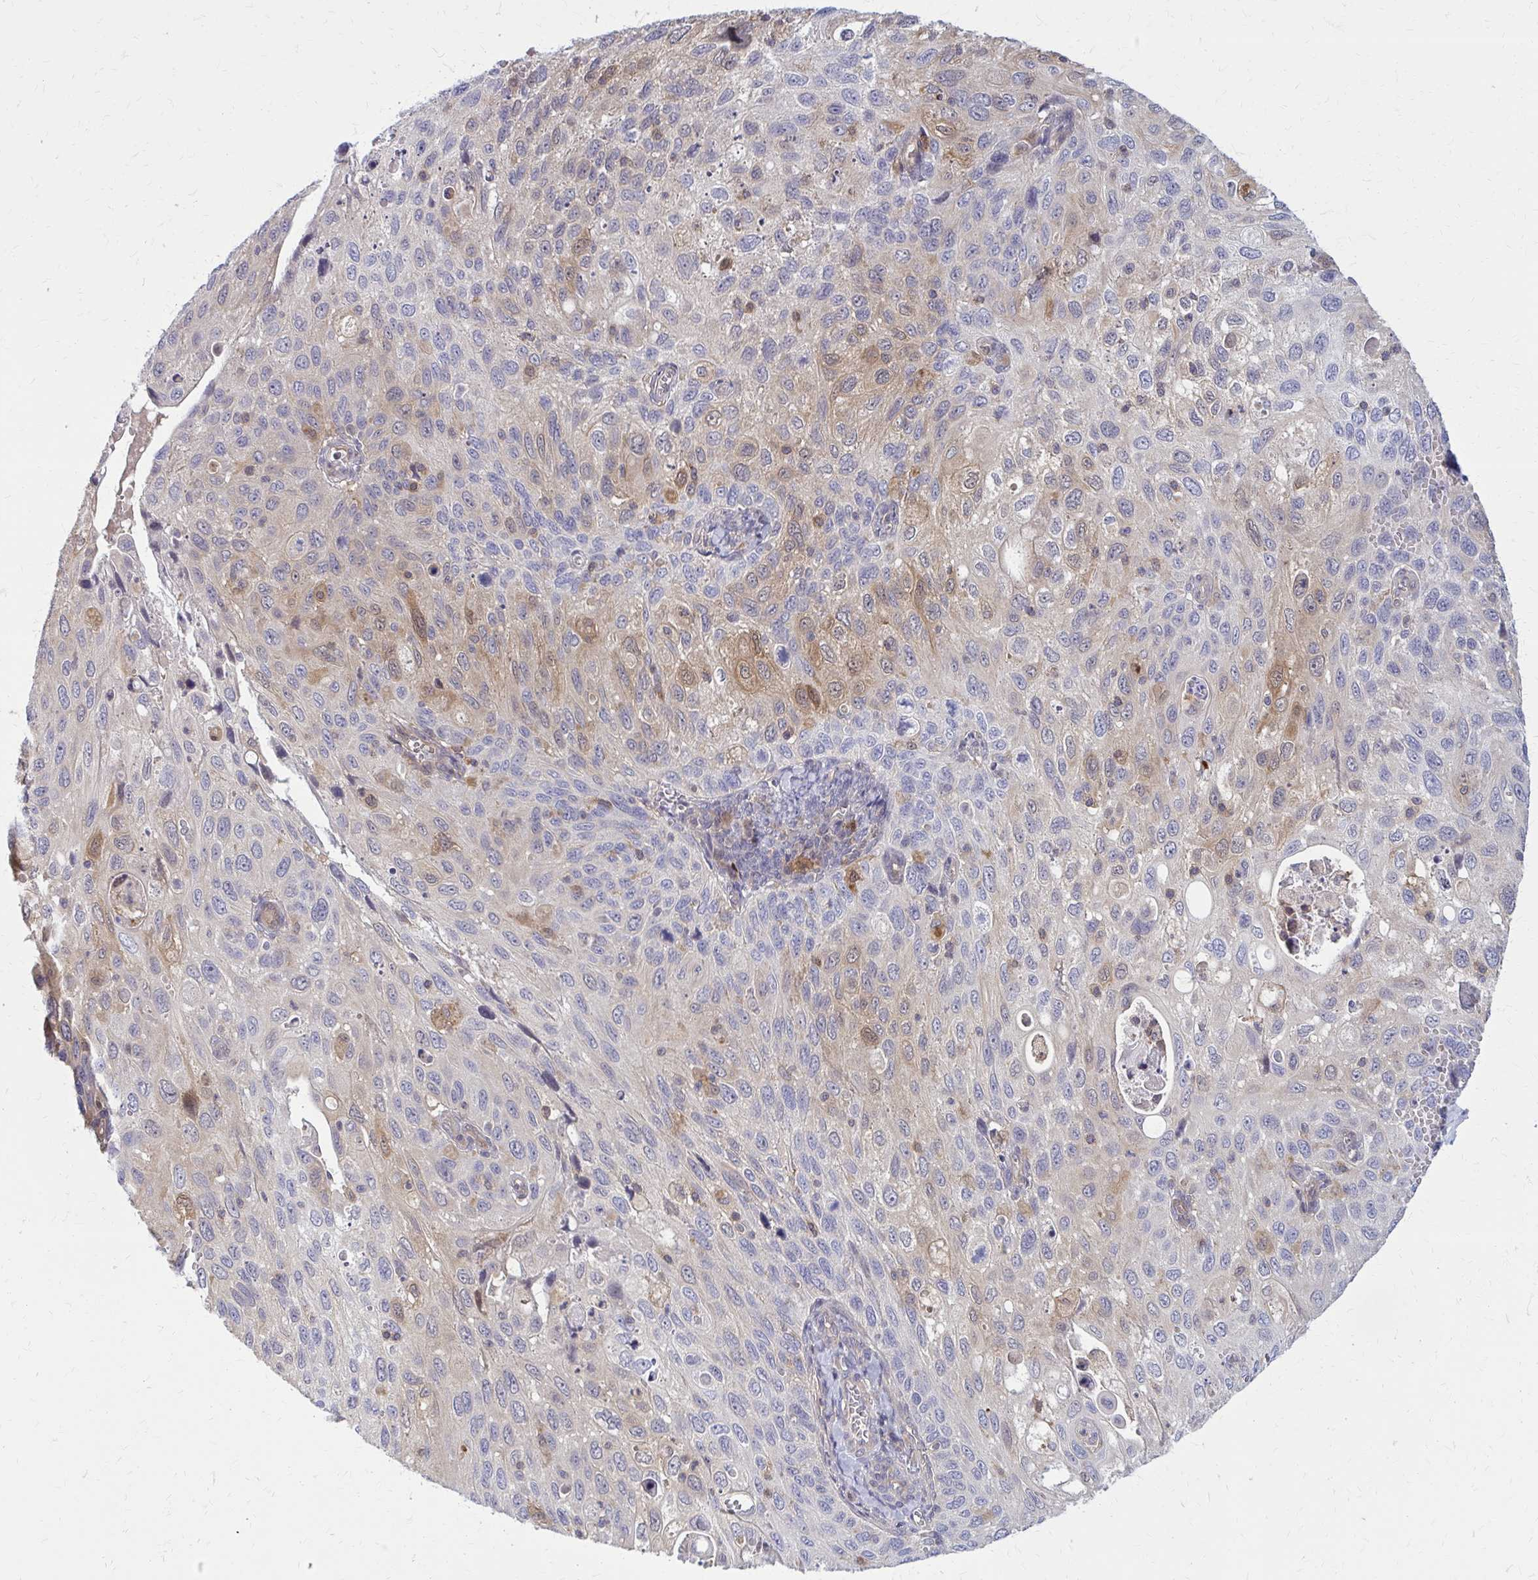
{"staining": {"intensity": "moderate", "quantity": "<25%", "location": "cytoplasmic/membranous"}, "tissue": "cervical cancer", "cell_type": "Tumor cells", "image_type": "cancer", "snomed": [{"axis": "morphology", "description": "Squamous cell carcinoma, NOS"}, {"axis": "topography", "description": "Cervix"}], "caption": "Protein expression analysis of human cervical cancer reveals moderate cytoplasmic/membranous expression in approximately <25% of tumor cells.", "gene": "DBI", "patient": {"sex": "female", "age": 70}}